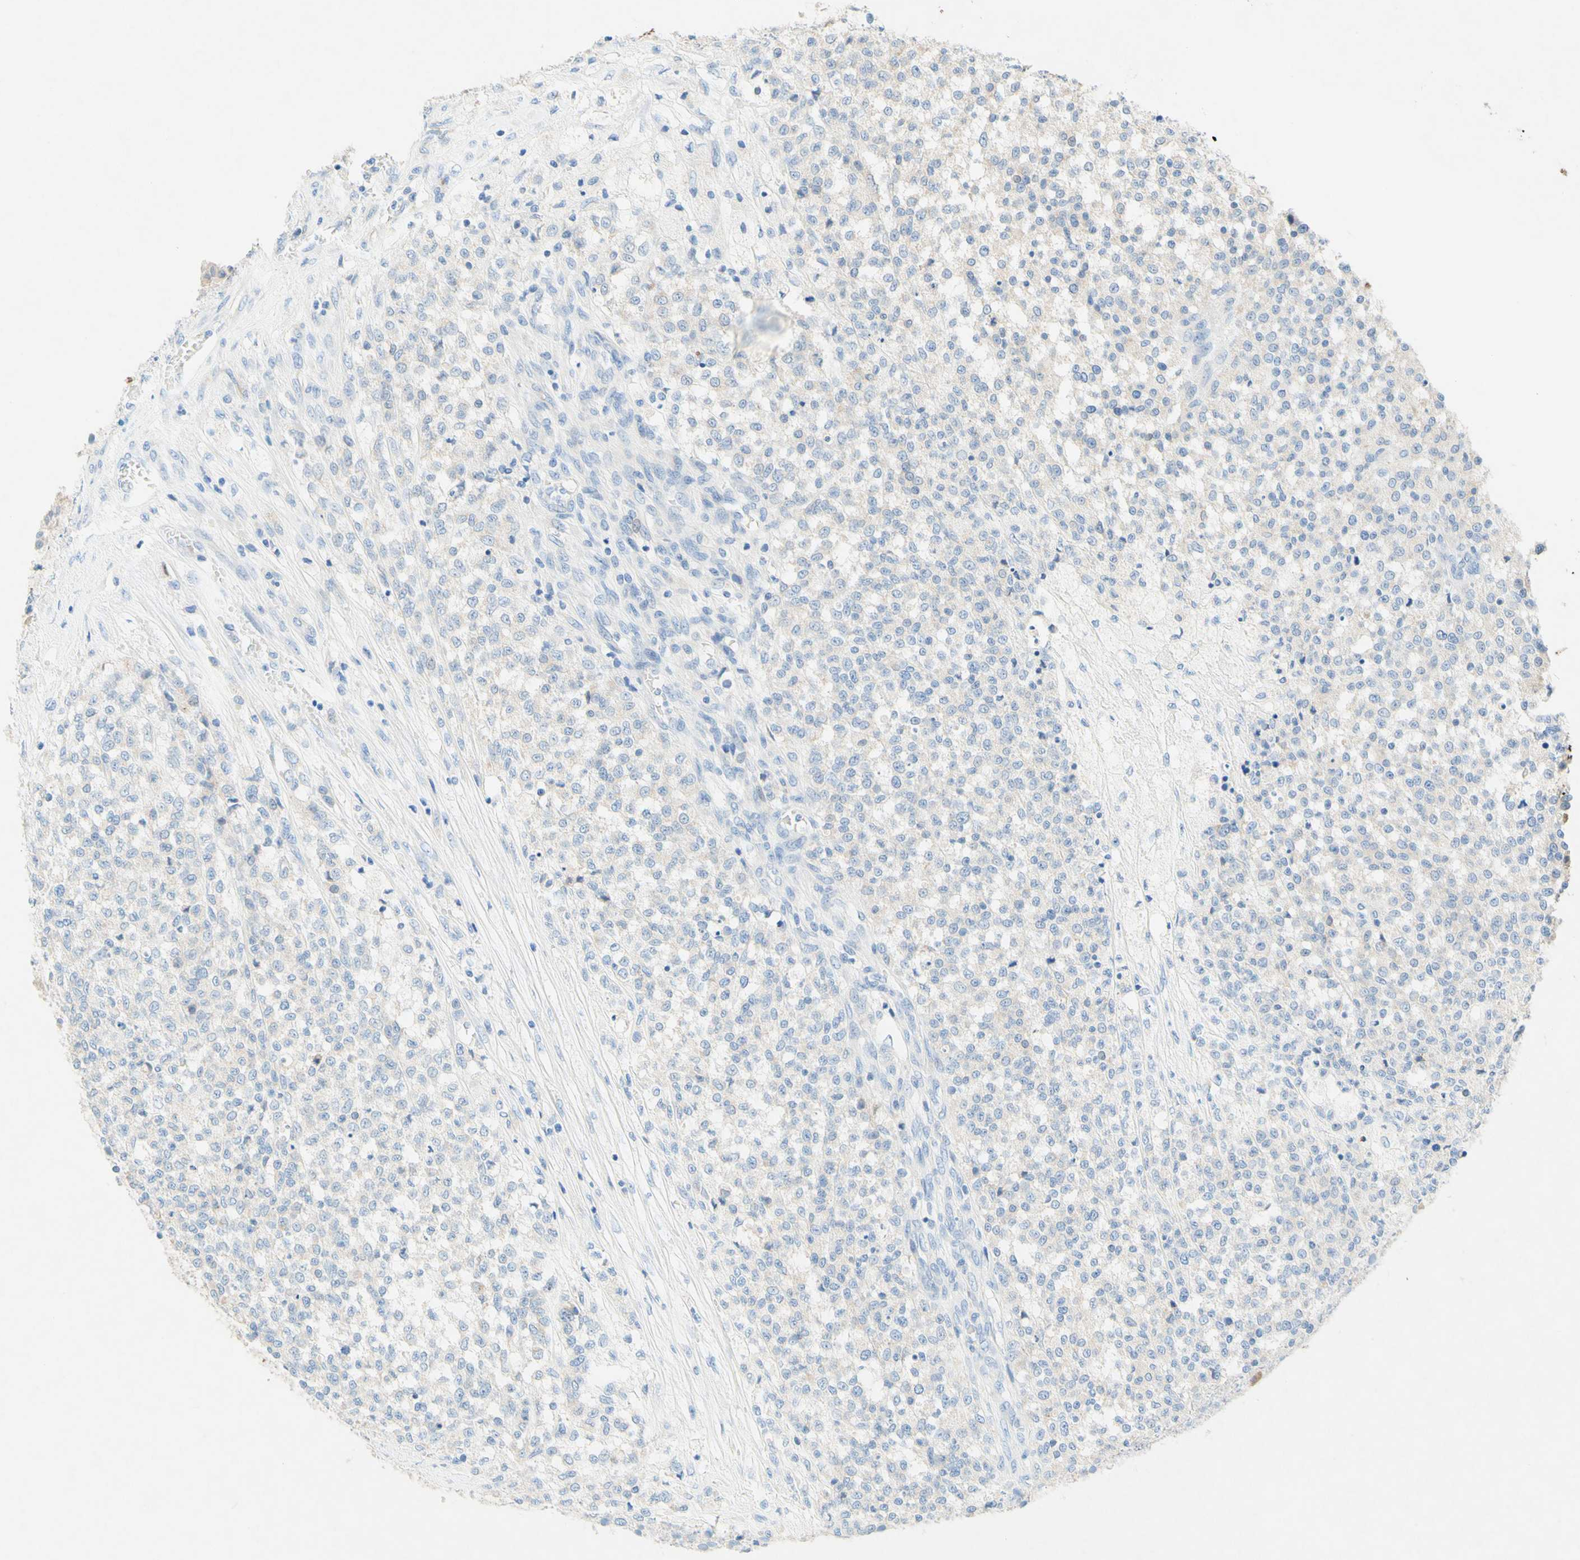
{"staining": {"intensity": "negative", "quantity": "none", "location": "none"}, "tissue": "testis cancer", "cell_type": "Tumor cells", "image_type": "cancer", "snomed": [{"axis": "morphology", "description": "Seminoma, NOS"}, {"axis": "topography", "description": "Testis"}], "caption": "High magnification brightfield microscopy of testis cancer stained with DAB (3,3'-diaminobenzidine) (brown) and counterstained with hematoxylin (blue): tumor cells show no significant expression. The staining is performed using DAB (3,3'-diaminobenzidine) brown chromogen with nuclei counter-stained in using hematoxylin.", "gene": "SLC46A1", "patient": {"sex": "male", "age": 59}}